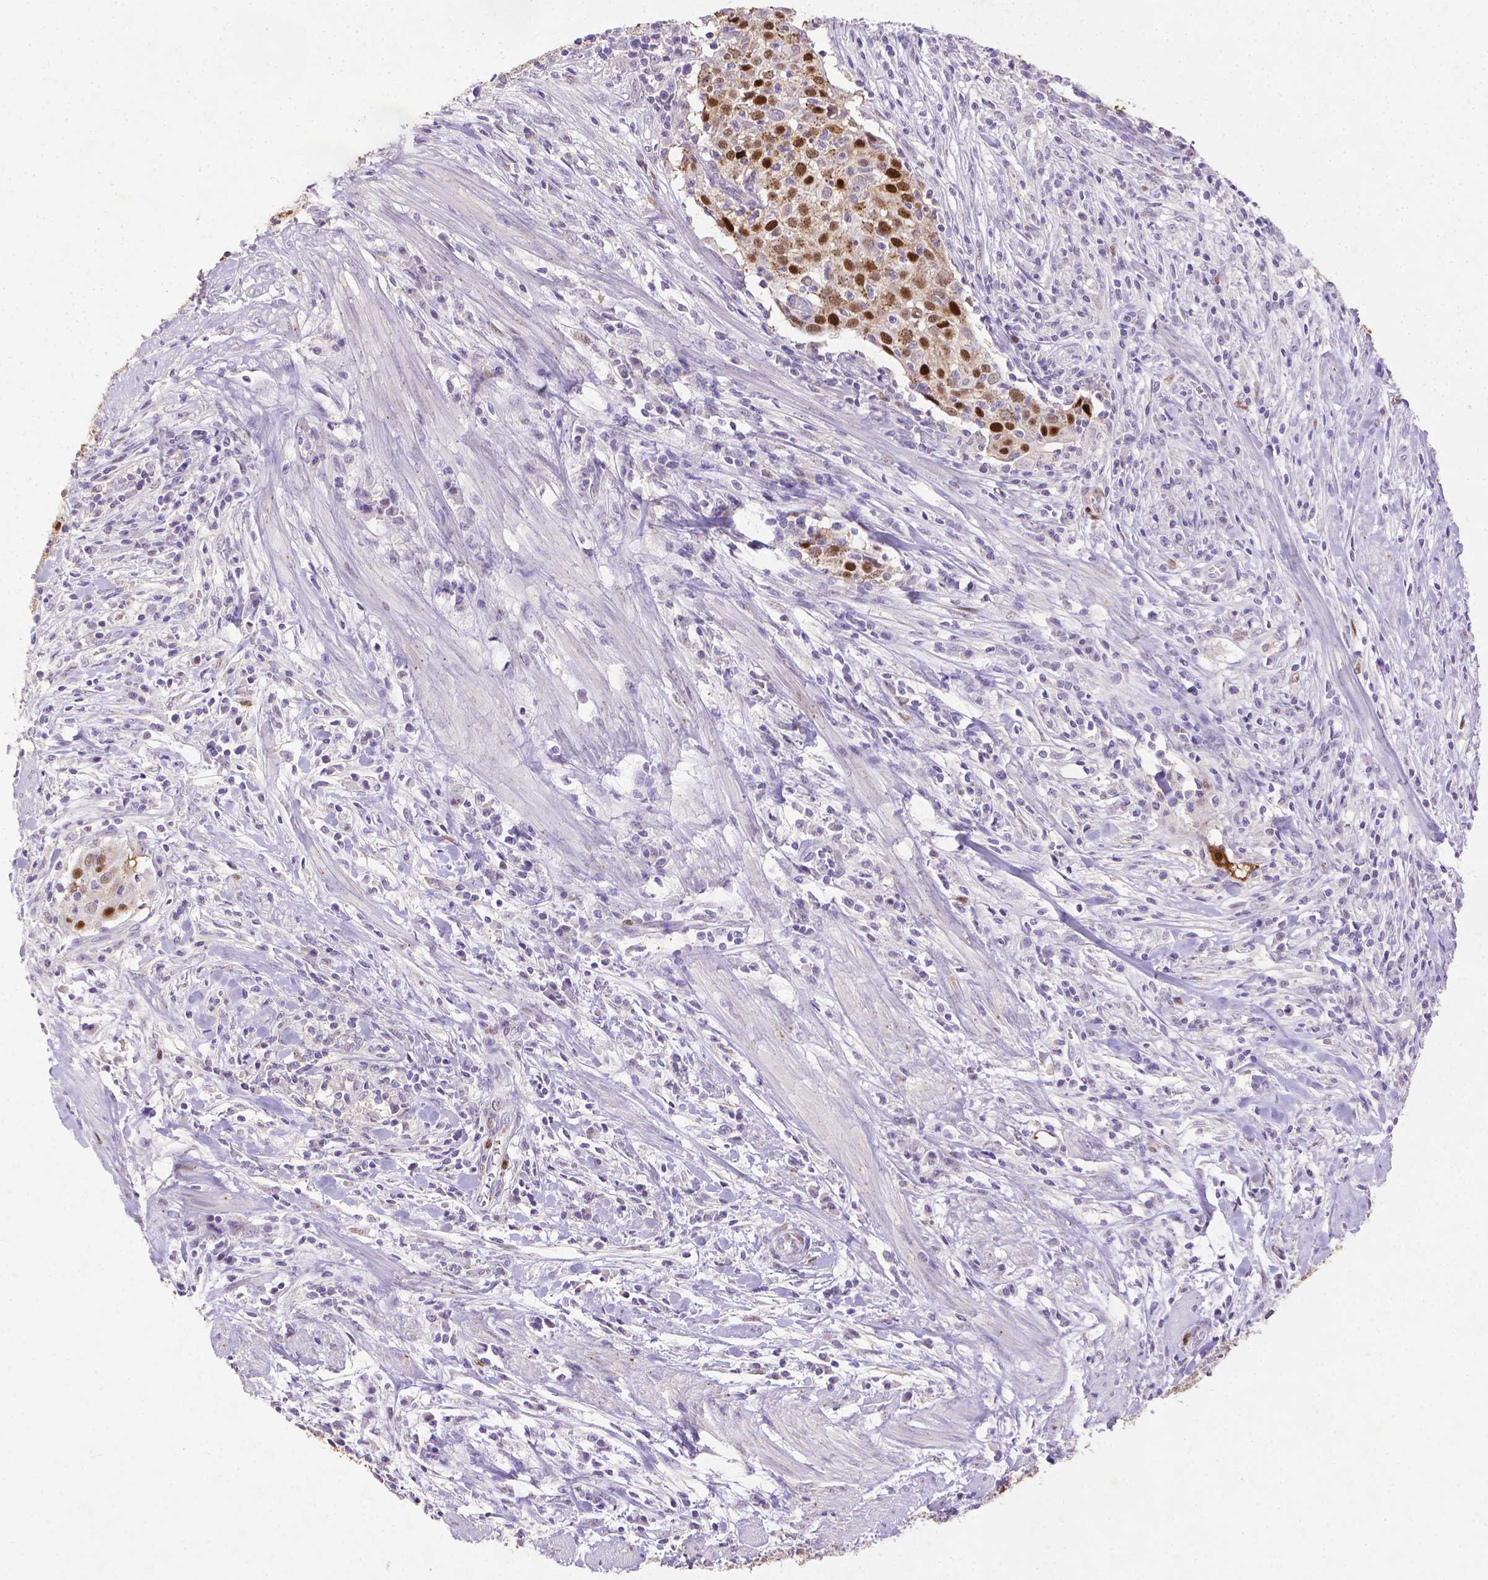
{"staining": {"intensity": "strong", "quantity": ">75%", "location": "nuclear"}, "tissue": "cervical cancer", "cell_type": "Tumor cells", "image_type": "cancer", "snomed": [{"axis": "morphology", "description": "Squamous cell carcinoma, NOS"}, {"axis": "topography", "description": "Cervix"}], "caption": "Immunohistochemistry (DAB (3,3'-diaminobenzidine)) staining of human cervical cancer (squamous cell carcinoma) displays strong nuclear protein expression in approximately >75% of tumor cells.", "gene": "CDKN1A", "patient": {"sex": "female", "age": 39}}